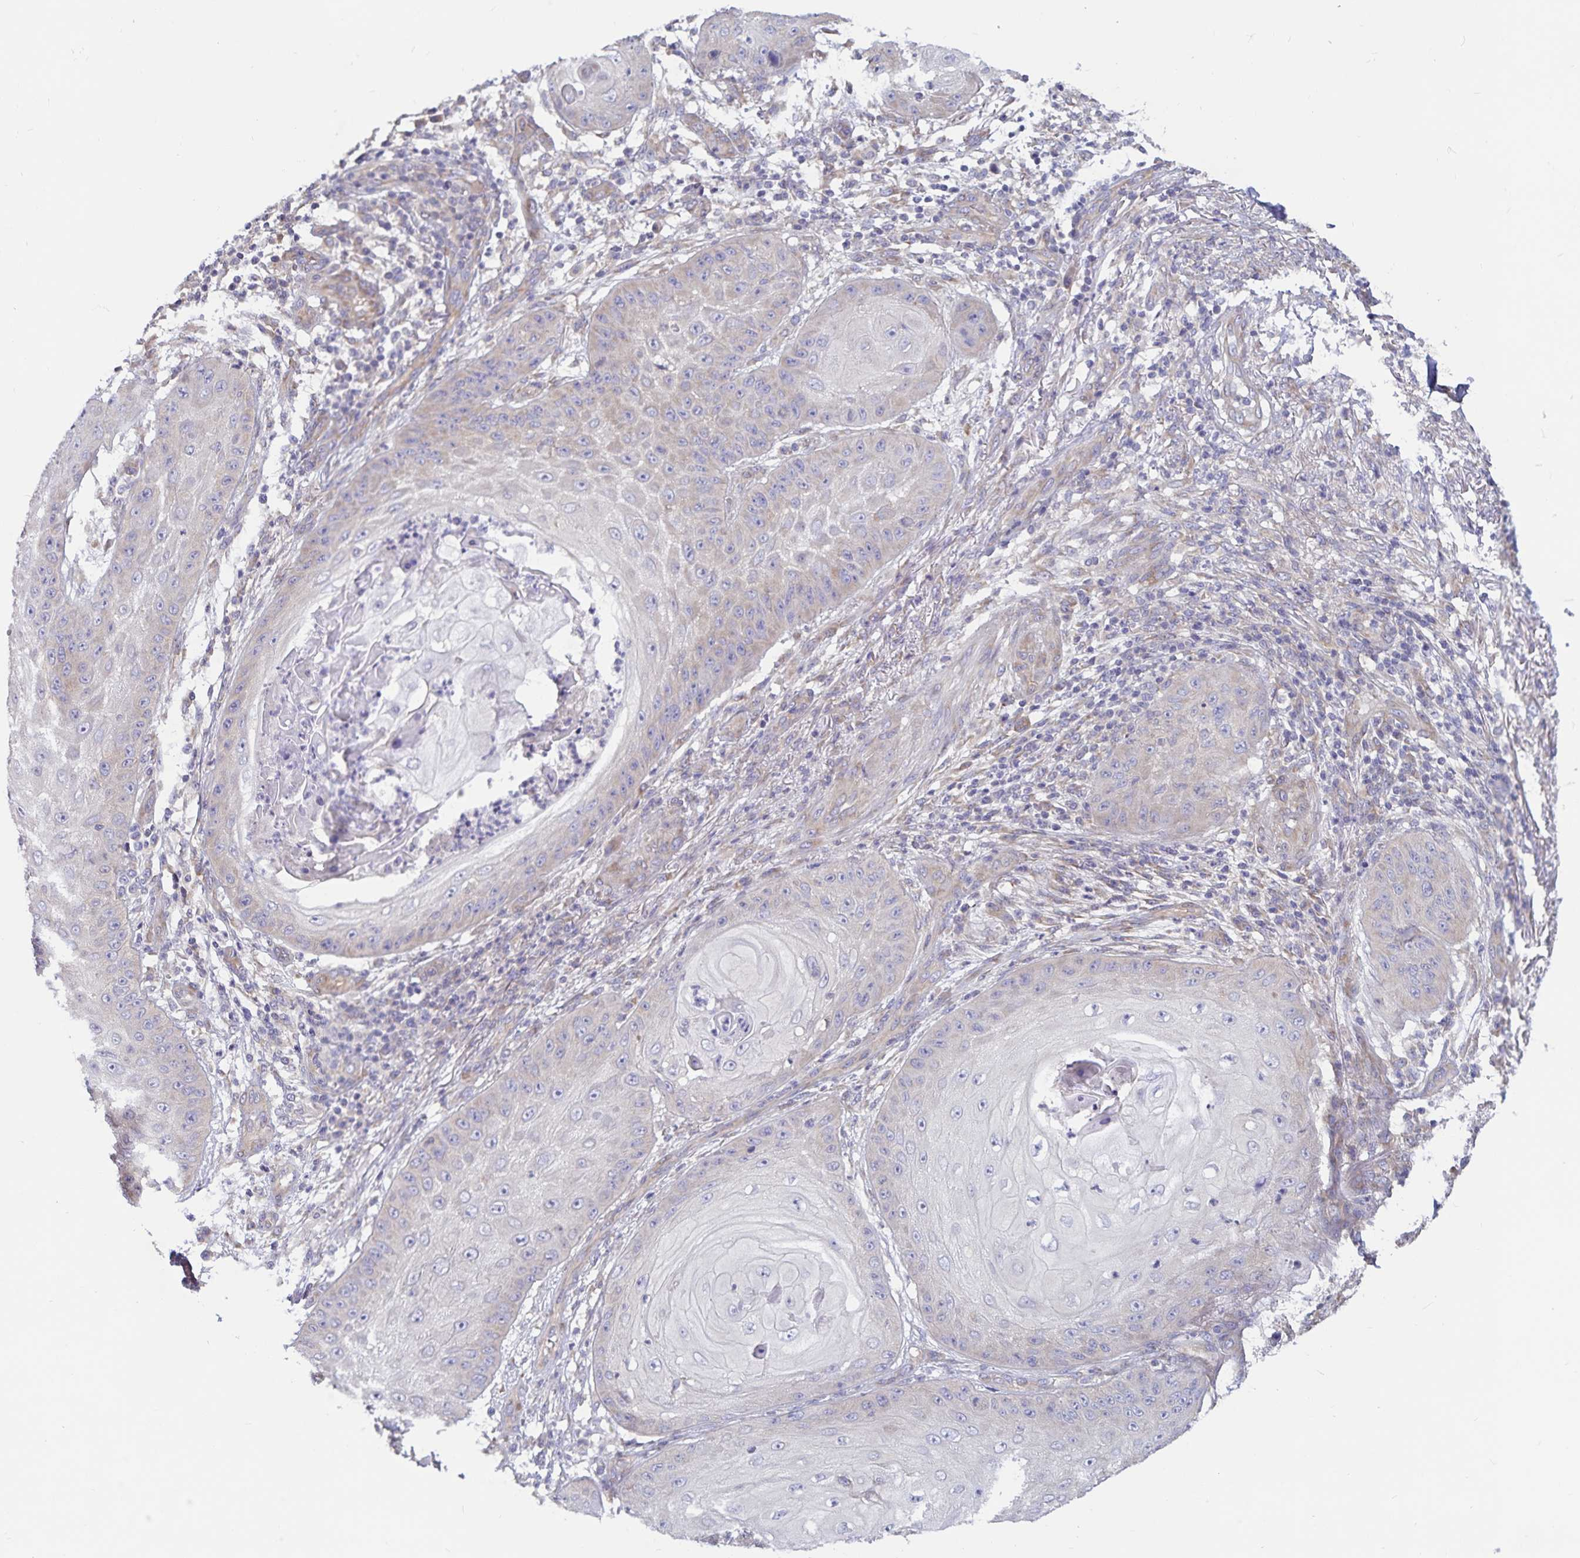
{"staining": {"intensity": "weak", "quantity": "25%-75%", "location": "cytoplasmic/membranous"}, "tissue": "skin cancer", "cell_type": "Tumor cells", "image_type": "cancer", "snomed": [{"axis": "morphology", "description": "Squamous cell carcinoma, NOS"}, {"axis": "topography", "description": "Skin"}], "caption": "Skin cancer stained with a protein marker demonstrates weak staining in tumor cells.", "gene": "FAM120A", "patient": {"sex": "male", "age": 70}}